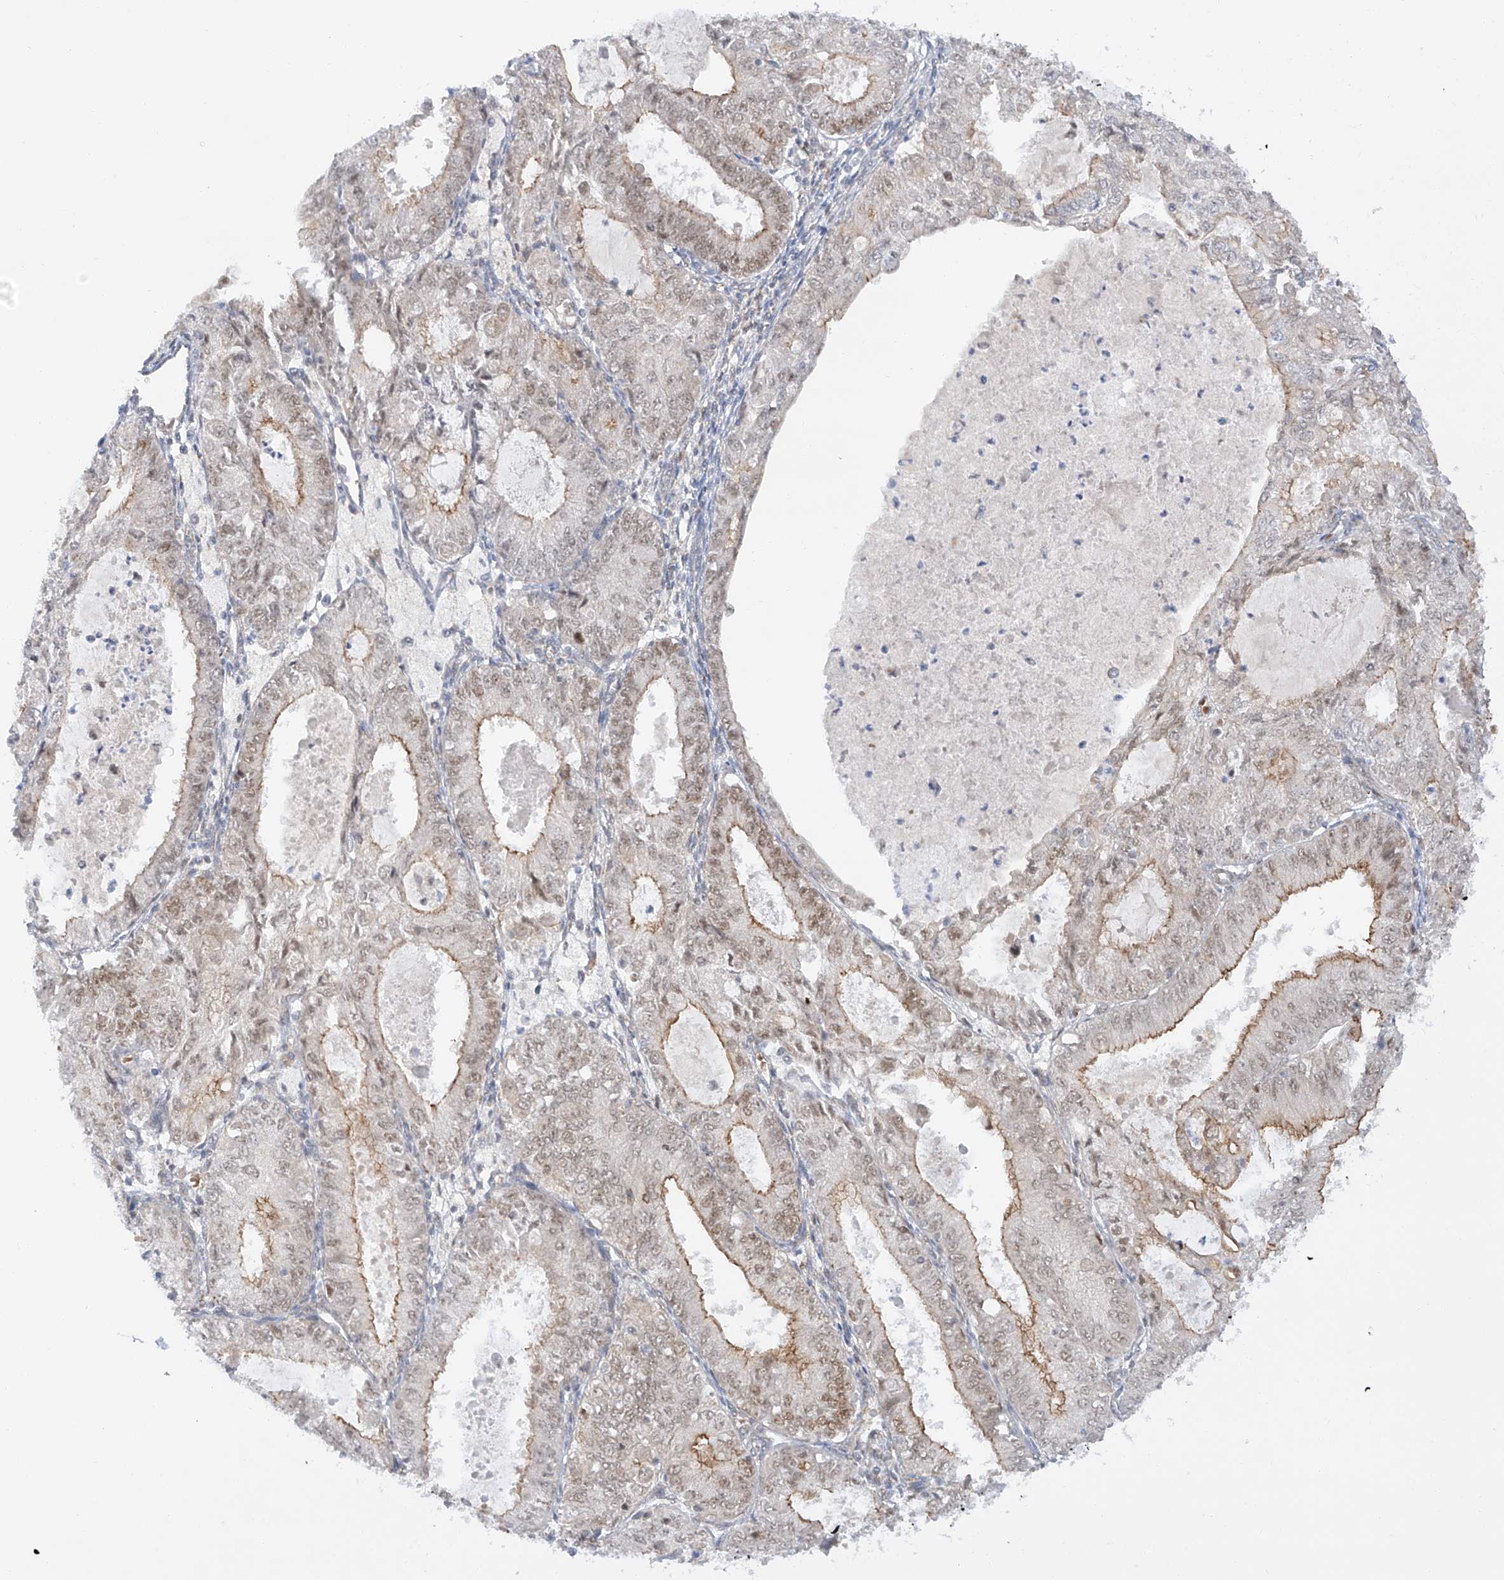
{"staining": {"intensity": "moderate", "quantity": "25%-75%", "location": "cytoplasmic/membranous,nuclear"}, "tissue": "endometrial cancer", "cell_type": "Tumor cells", "image_type": "cancer", "snomed": [{"axis": "morphology", "description": "Adenocarcinoma, NOS"}, {"axis": "topography", "description": "Endometrium"}], "caption": "A brown stain highlights moderate cytoplasmic/membranous and nuclear positivity of a protein in human endometrial adenocarcinoma tumor cells. Ihc stains the protein of interest in brown and the nuclei are stained blue.", "gene": "POGK", "patient": {"sex": "female", "age": 57}}